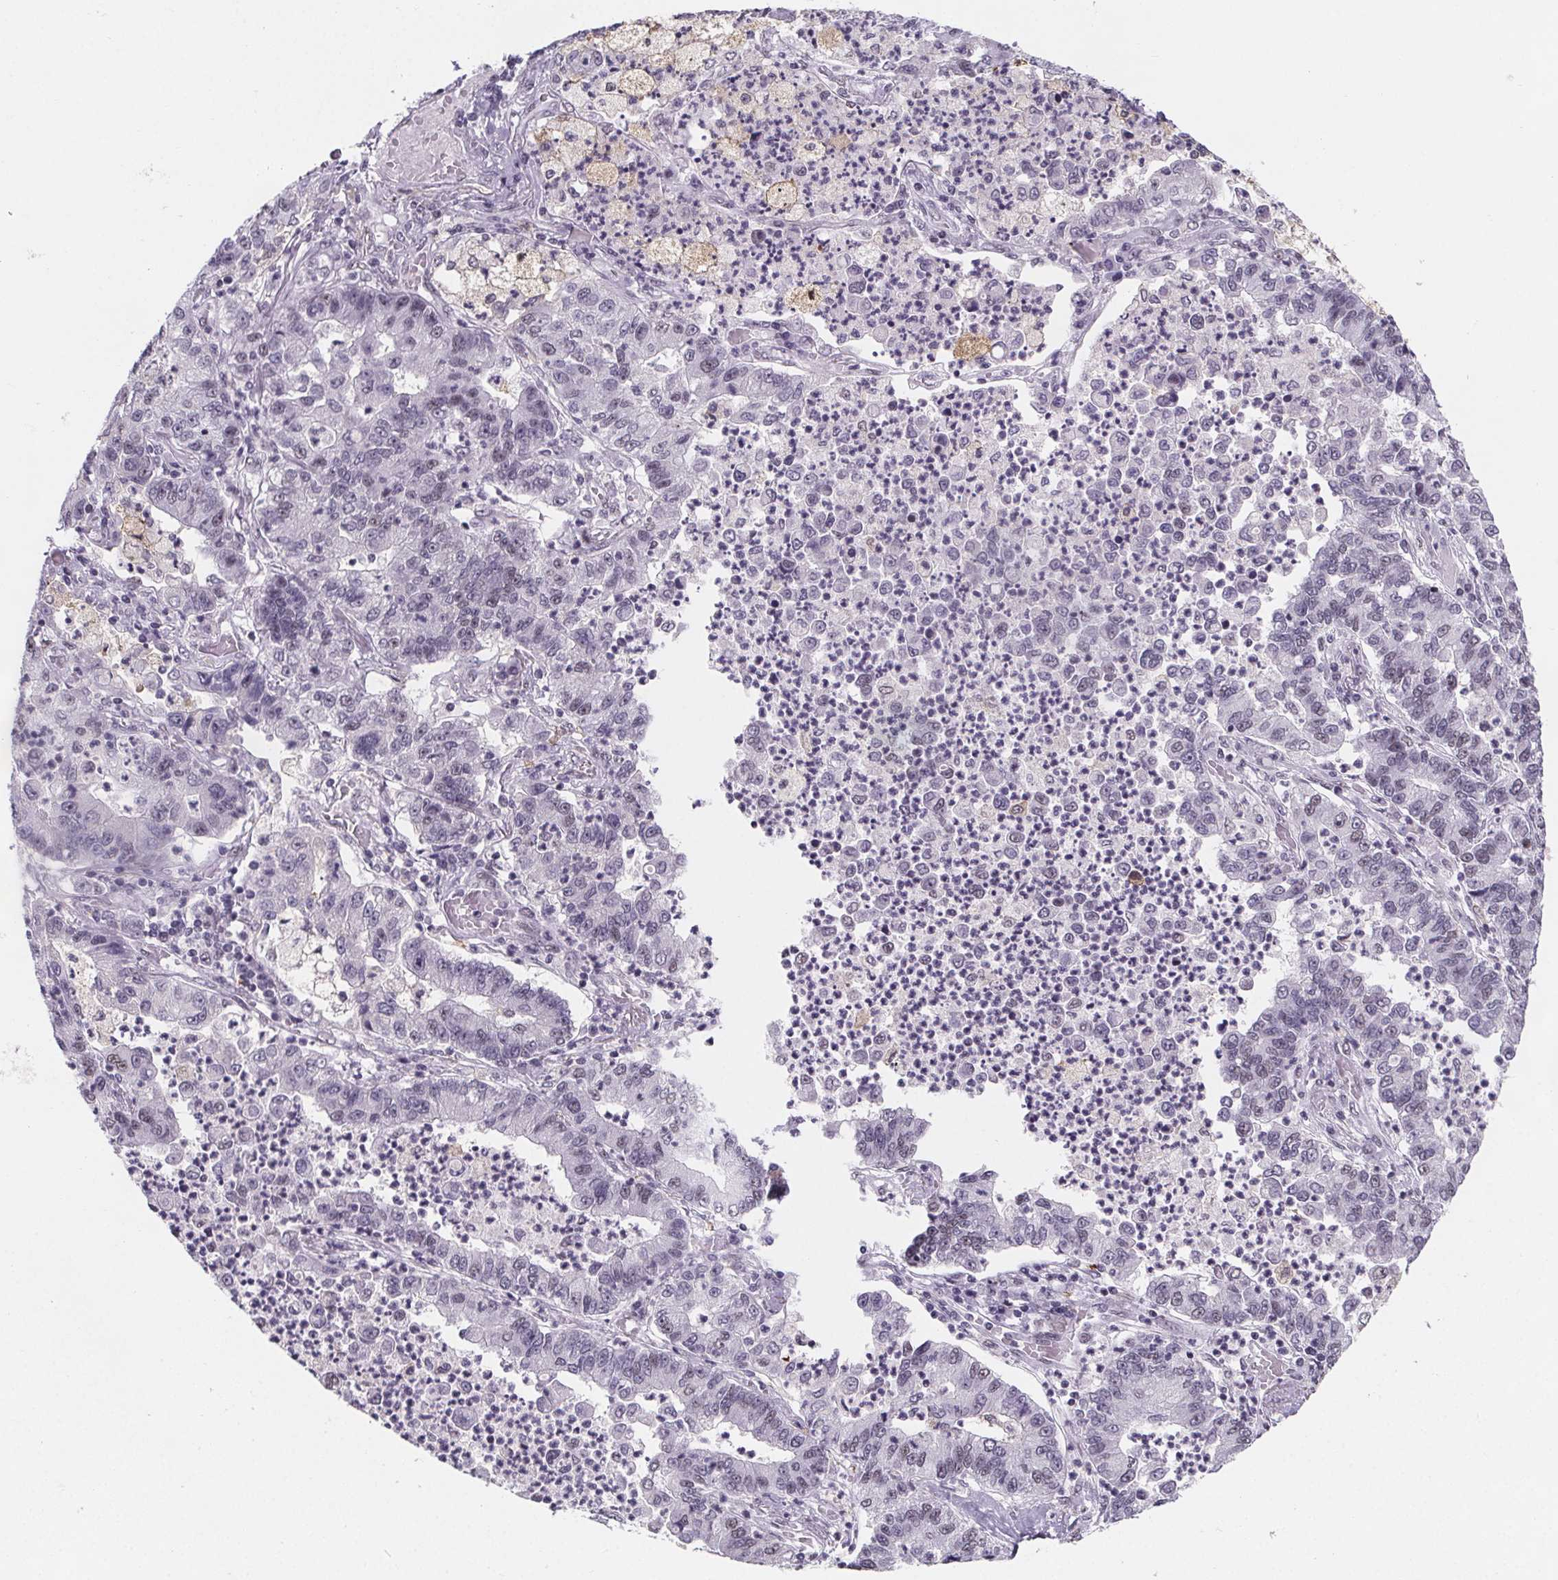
{"staining": {"intensity": "negative", "quantity": "none", "location": "none"}, "tissue": "lung cancer", "cell_type": "Tumor cells", "image_type": "cancer", "snomed": [{"axis": "morphology", "description": "Adenocarcinoma, NOS"}, {"axis": "topography", "description": "Lung"}], "caption": "DAB (3,3'-diaminobenzidine) immunohistochemical staining of lung cancer displays no significant staining in tumor cells.", "gene": "ZNF572", "patient": {"sex": "female", "age": 57}}